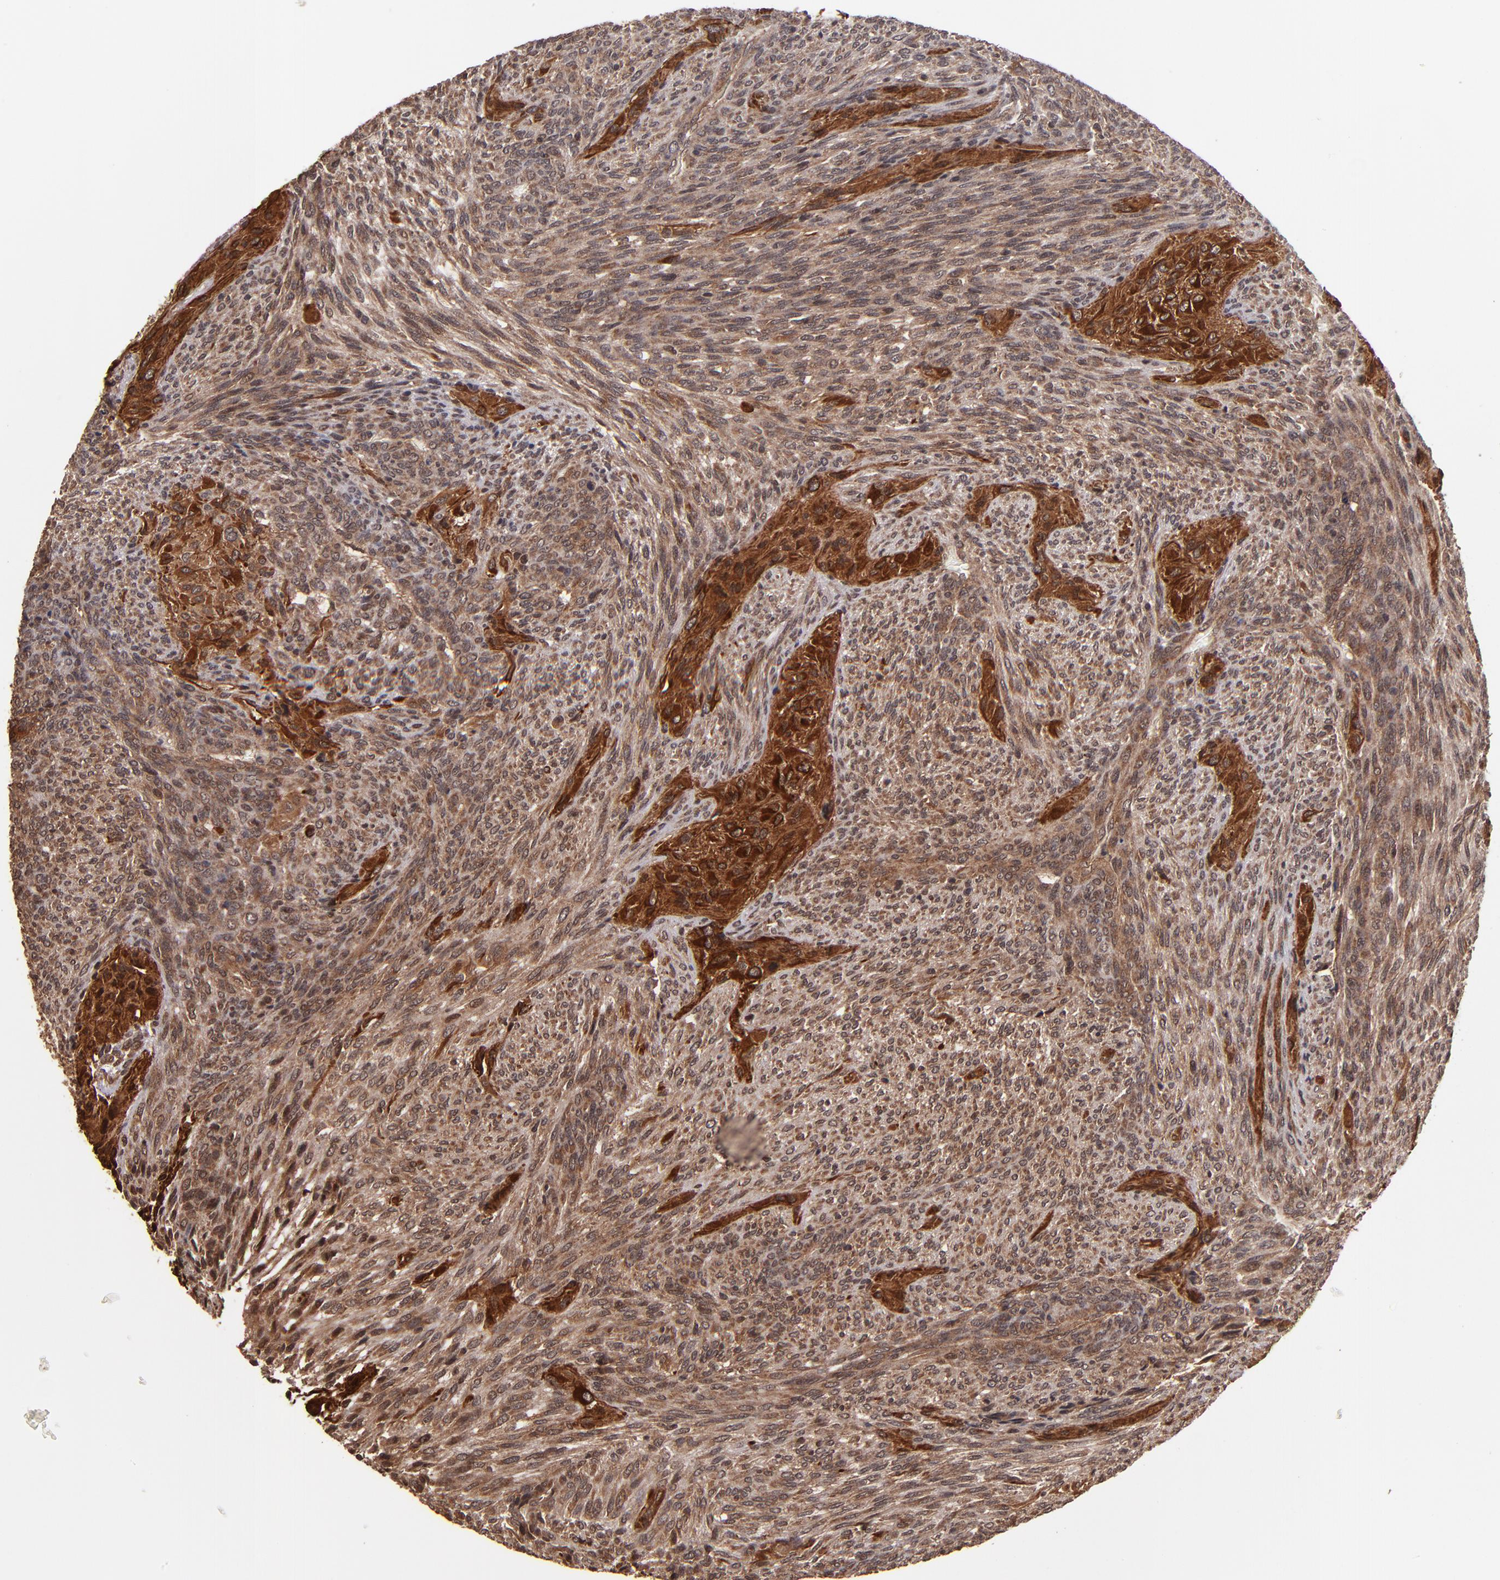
{"staining": {"intensity": "strong", "quantity": "25%-75%", "location": "cytoplasmic/membranous"}, "tissue": "glioma", "cell_type": "Tumor cells", "image_type": "cancer", "snomed": [{"axis": "morphology", "description": "Glioma, malignant, High grade"}, {"axis": "topography", "description": "Cerebral cortex"}], "caption": "There is high levels of strong cytoplasmic/membranous expression in tumor cells of glioma, as demonstrated by immunohistochemical staining (brown color).", "gene": "NFE2L2", "patient": {"sex": "female", "age": 55}}